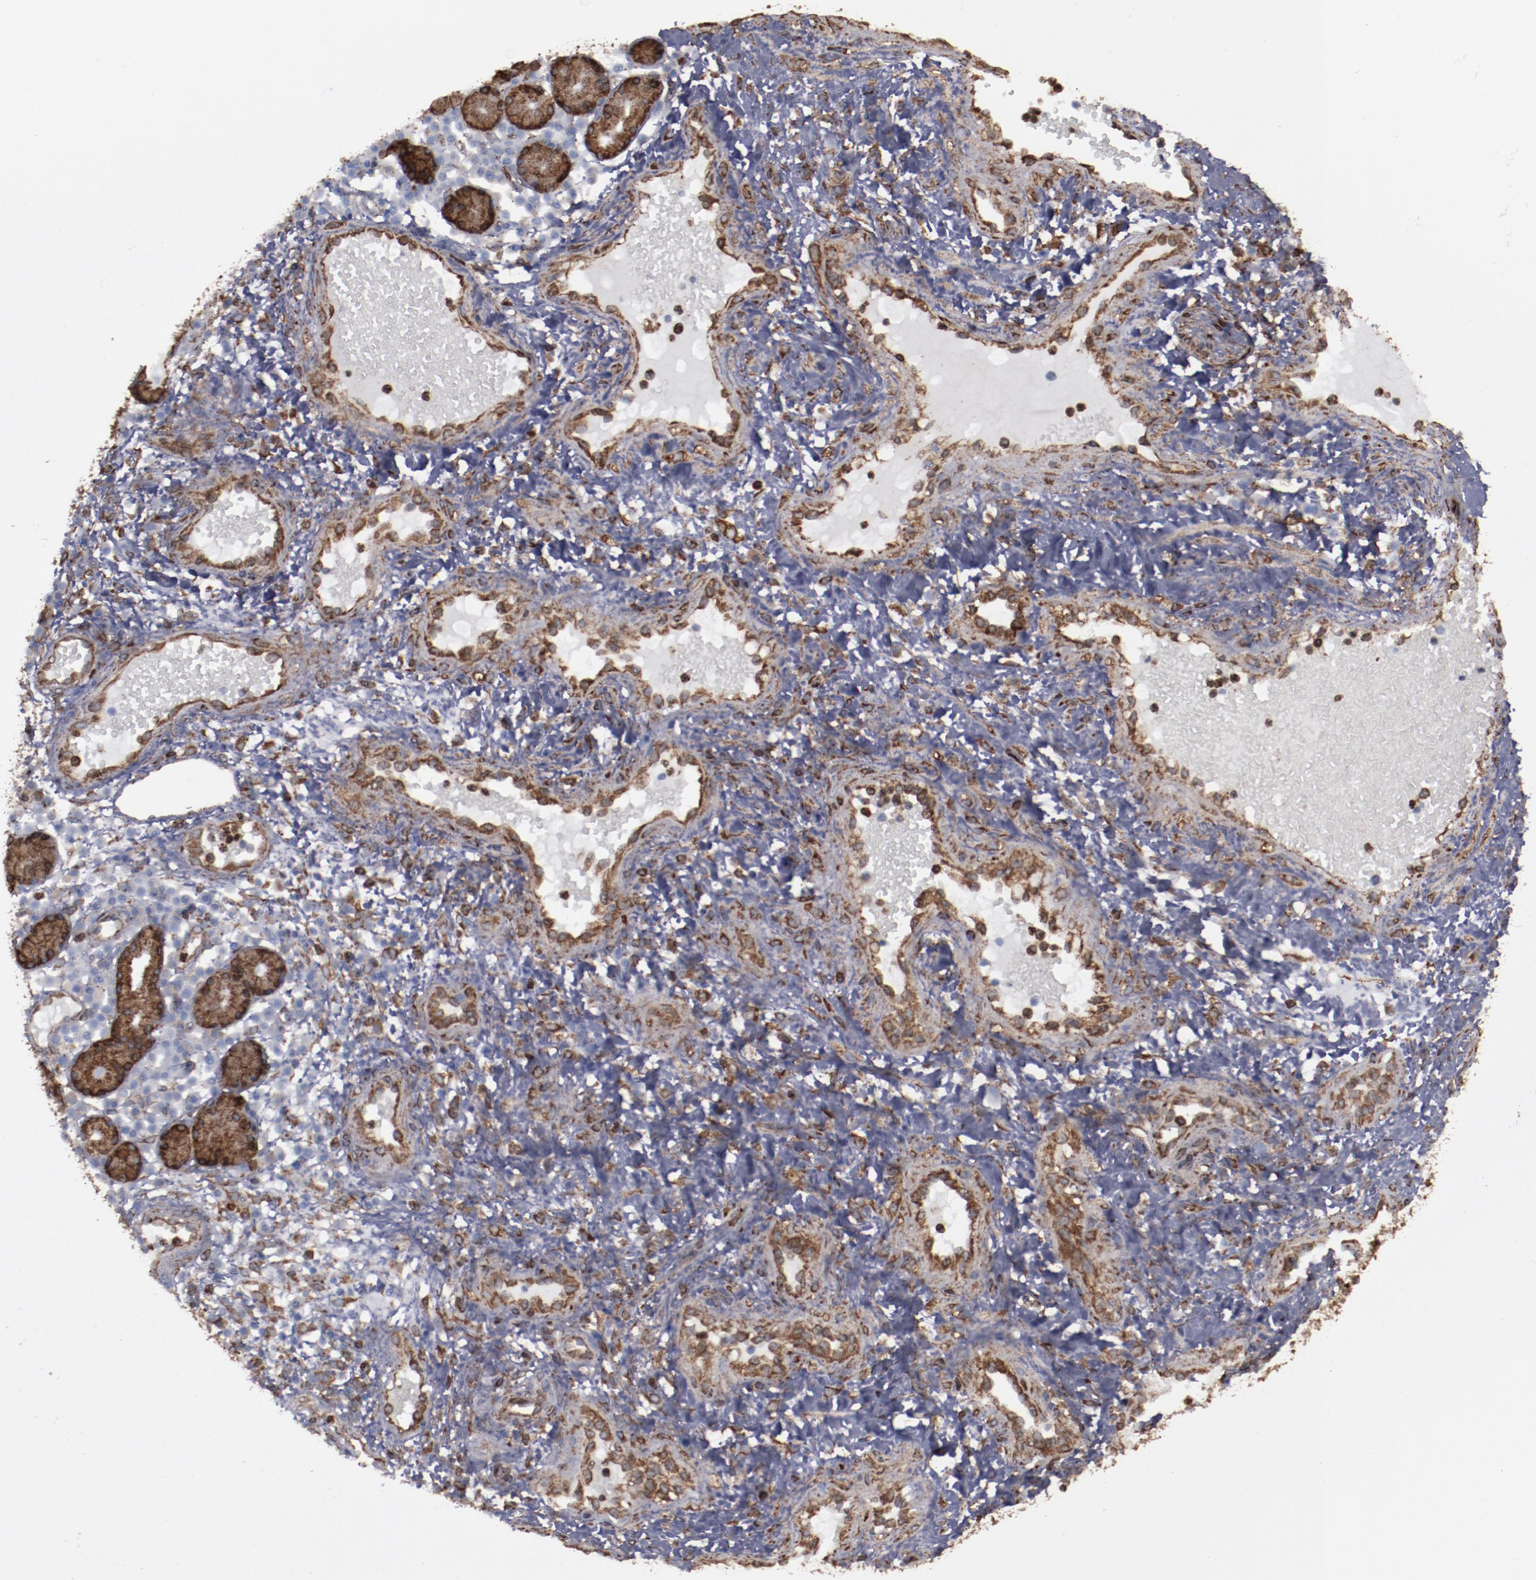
{"staining": {"intensity": "moderate", "quantity": ">75%", "location": "cytoplasmic/membranous"}, "tissue": "nasopharynx", "cell_type": "Respiratory epithelial cells", "image_type": "normal", "snomed": [{"axis": "morphology", "description": "Normal tissue, NOS"}, {"axis": "morphology", "description": "Inflammation, NOS"}, {"axis": "morphology", "description": "Malignant melanoma, Metastatic site"}, {"axis": "topography", "description": "Nasopharynx"}], "caption": "Benign nasopharynx was stained to show a protein in brown. There is medium levels of moderate cytoplasmic/membranous staining in about >75% of respiratory epithelial cells. The staining was performed using DAB to visualize the protein expression in brown, while the nuclei were stained in blue with hematoxylin (Magnification: 20x).", "gene": "ERLIN2", "patient": {"sex": "female", "age": 55}}